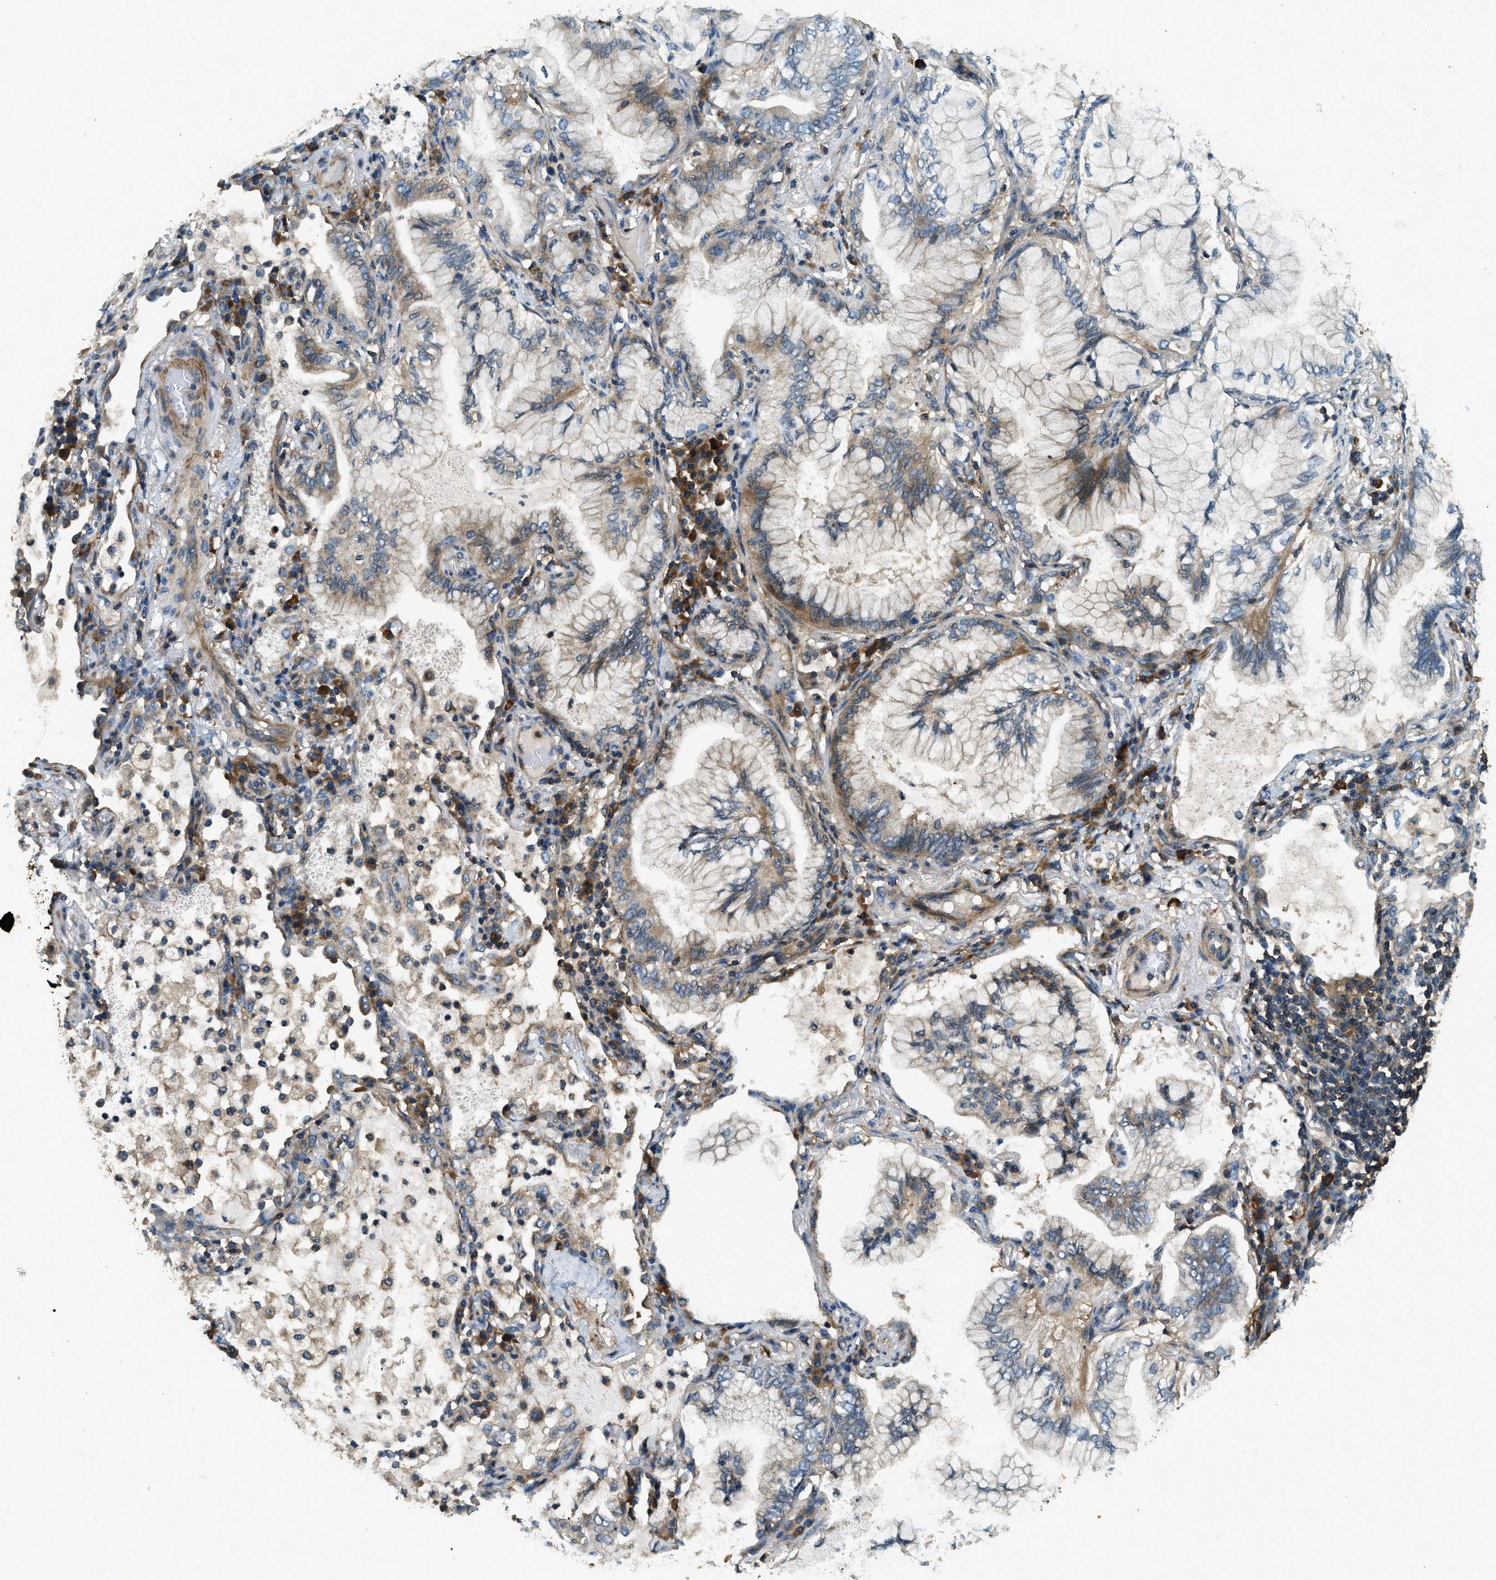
{"staining": {"intensity": "moderate", "quantity": ">75%", "location": "cytoplasmic/membranous"}, "tissue": "lung cancer", "cell_type": "Tumor cells", "image_type": "cancer", "snomed": [{"axis": "morphology", "description": "Adenocarcinoma, NOS"}, {"axis": "topography", "description": "Lung"}], "caption": "There is medium levels of moderate cytoplasmic/membranous staining in tumor cells of lung cancer (adenocarcinoma), as demonstrated by immunohistochemical staining (brown color).", "gene": "ERGIC1", "patient": {"sex": "female", "age": 70}}